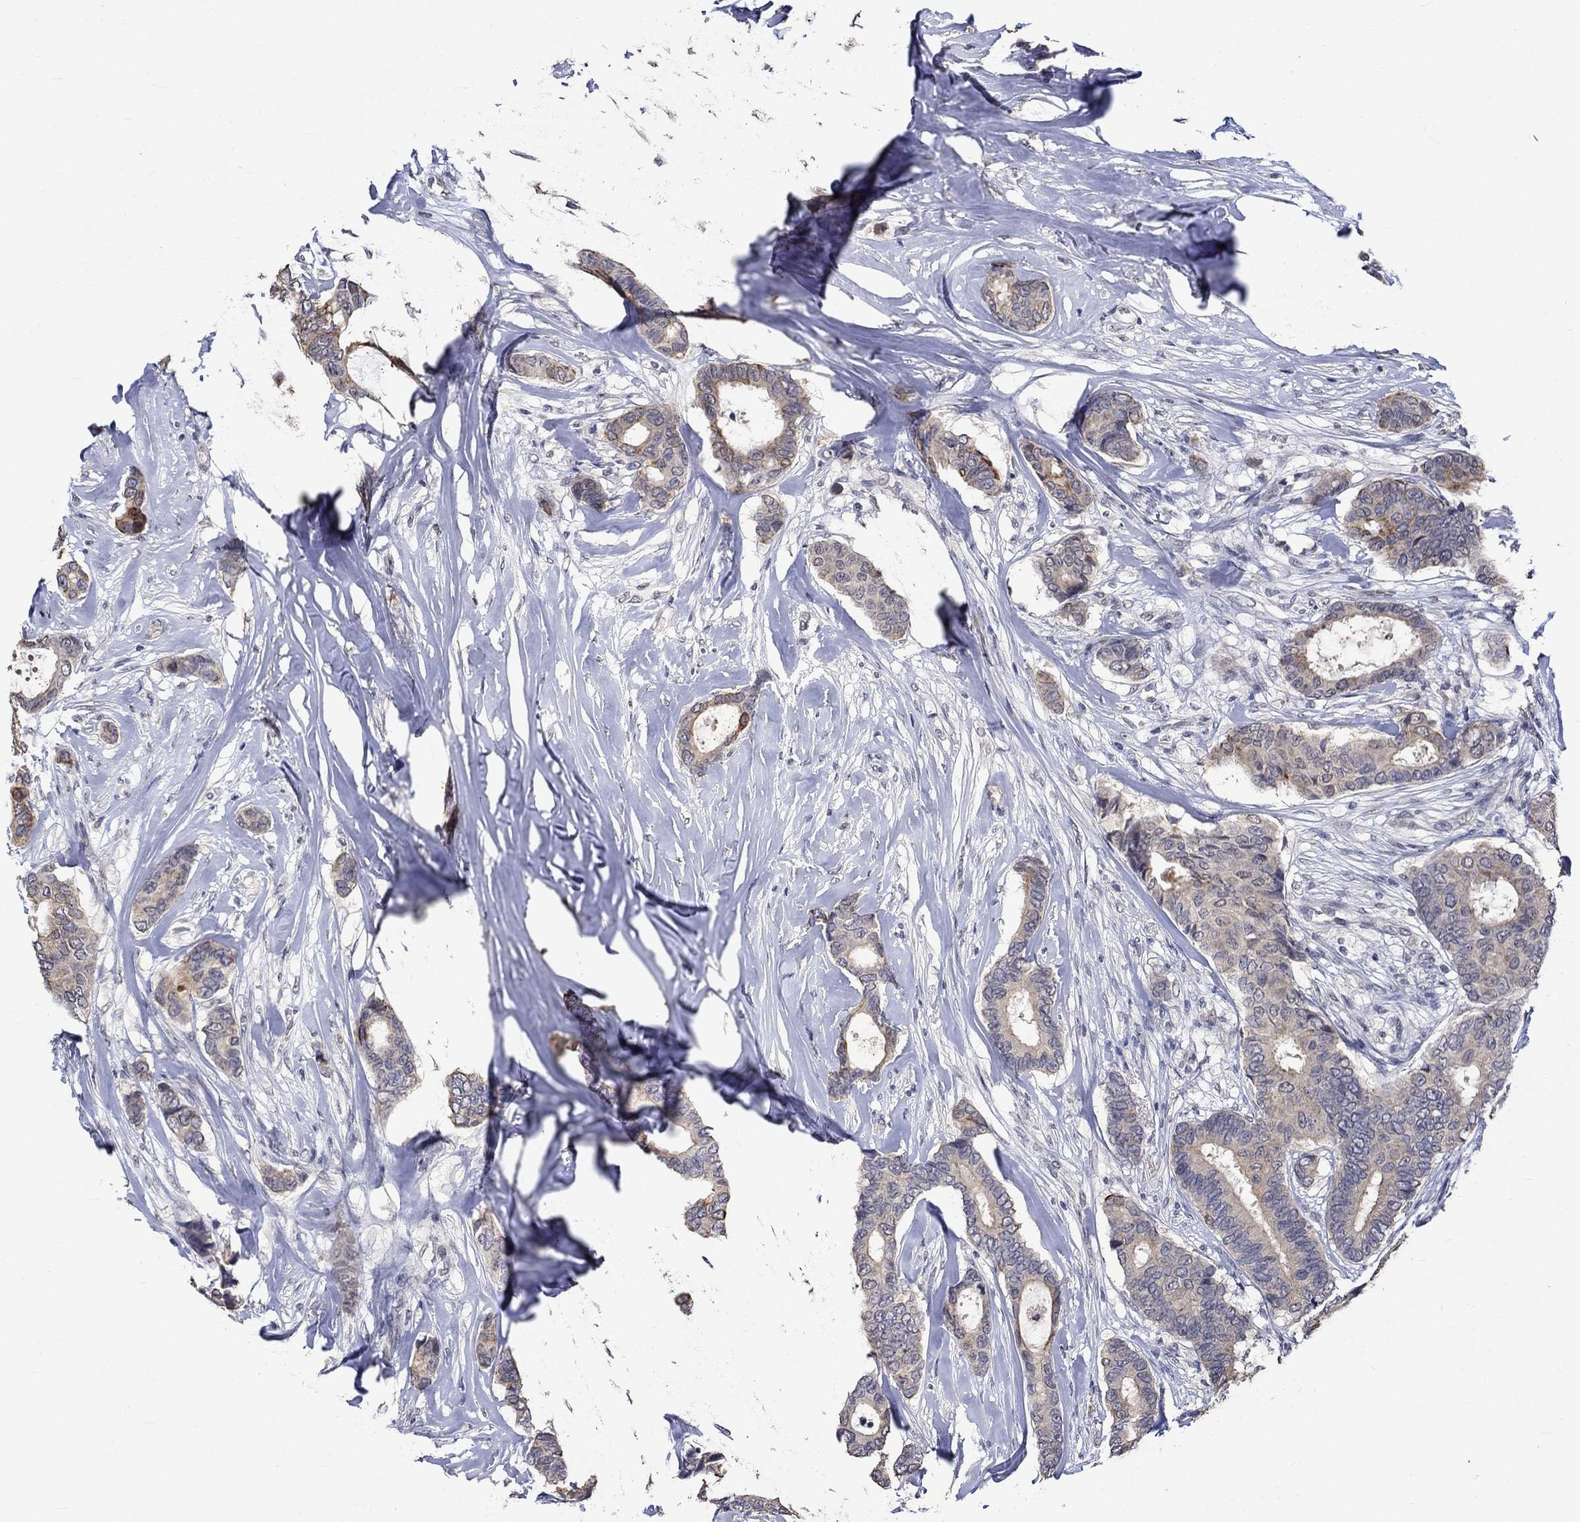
{"staining": {"intensity": "strong", "quantity": "<25%", "location": "cytoplasmic/membranous"}, "tissue": "breast cancer", "cell_type": "Tumor cells", "image_type": "cancer", "snomed": [{"axis": "morphology", "description": "Duct carcinoma"}, {"axis": "topography", "description": "Breast"}], "caption": "Brown immunohistochemical staining in human breast invasive ductal carcinoma demonstrates strong cytoplasmic/membranous positivity in about <25% of tumor cells.", "gene": "DDX3Y", "patient": {"sex": "female", "age": 75}}